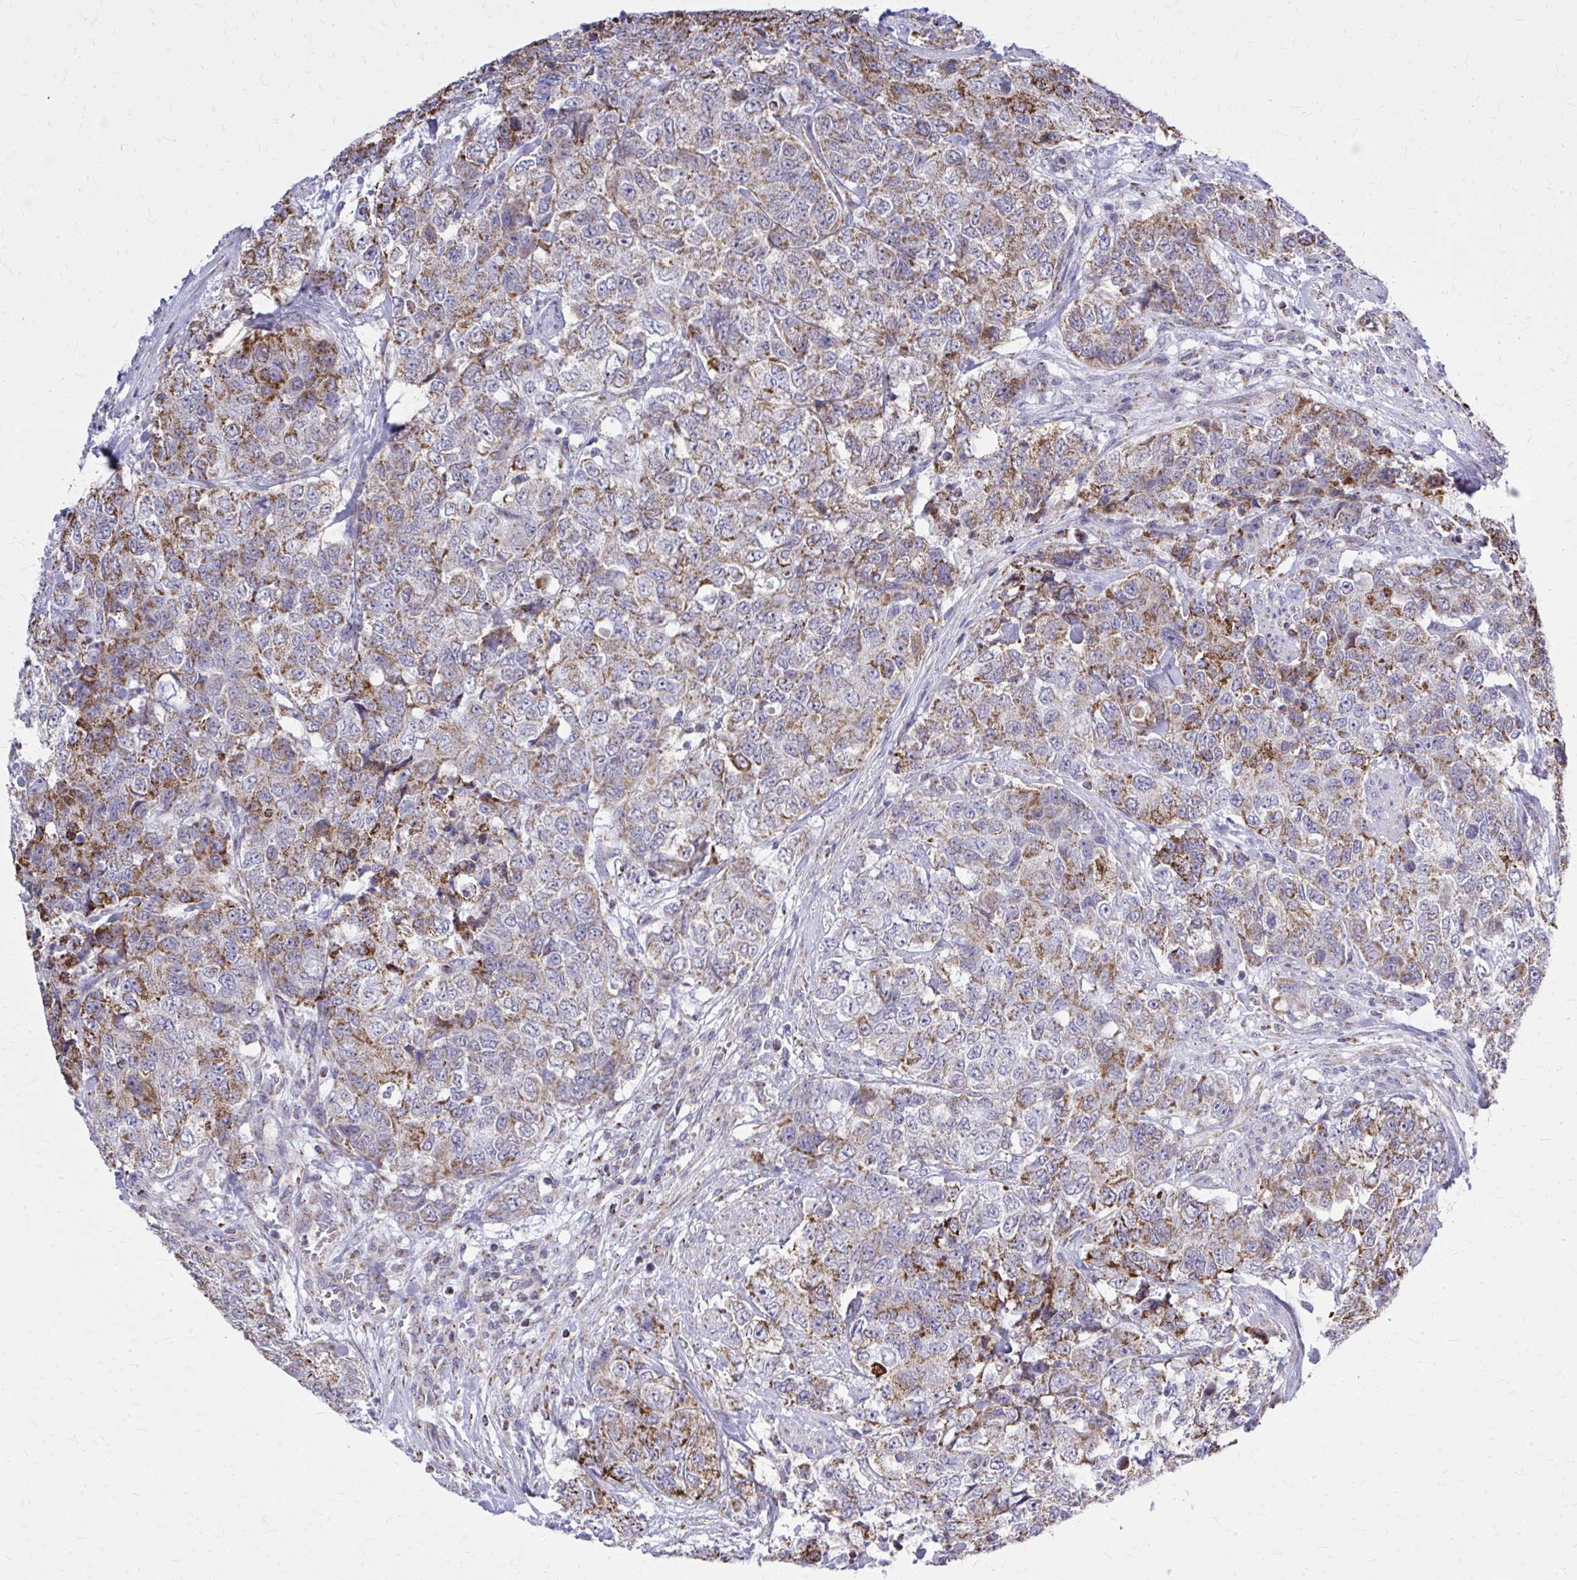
{"staining": {"intensity": "moderate", "quantity": ">75%", "location": "cytoplasmic/membranous"}, "tissue": "urothelial cancer", "cell_type": "Tumor cells", "image_type": "cancer", "snomed": [{"axis": "morphology", "description": "Urothelial carcinoma, High grade"}, {"axis": "topography", "description": "Urinary bladder"}], "caption": "The immunohistochemical stain highlights moderate cytoplasmic/membranous positivity in tumor cells of urothelial carcinoma (high-grade) tissue.", "gene": "ZNF362", "patient": {"sex": "female", "age": 78}}